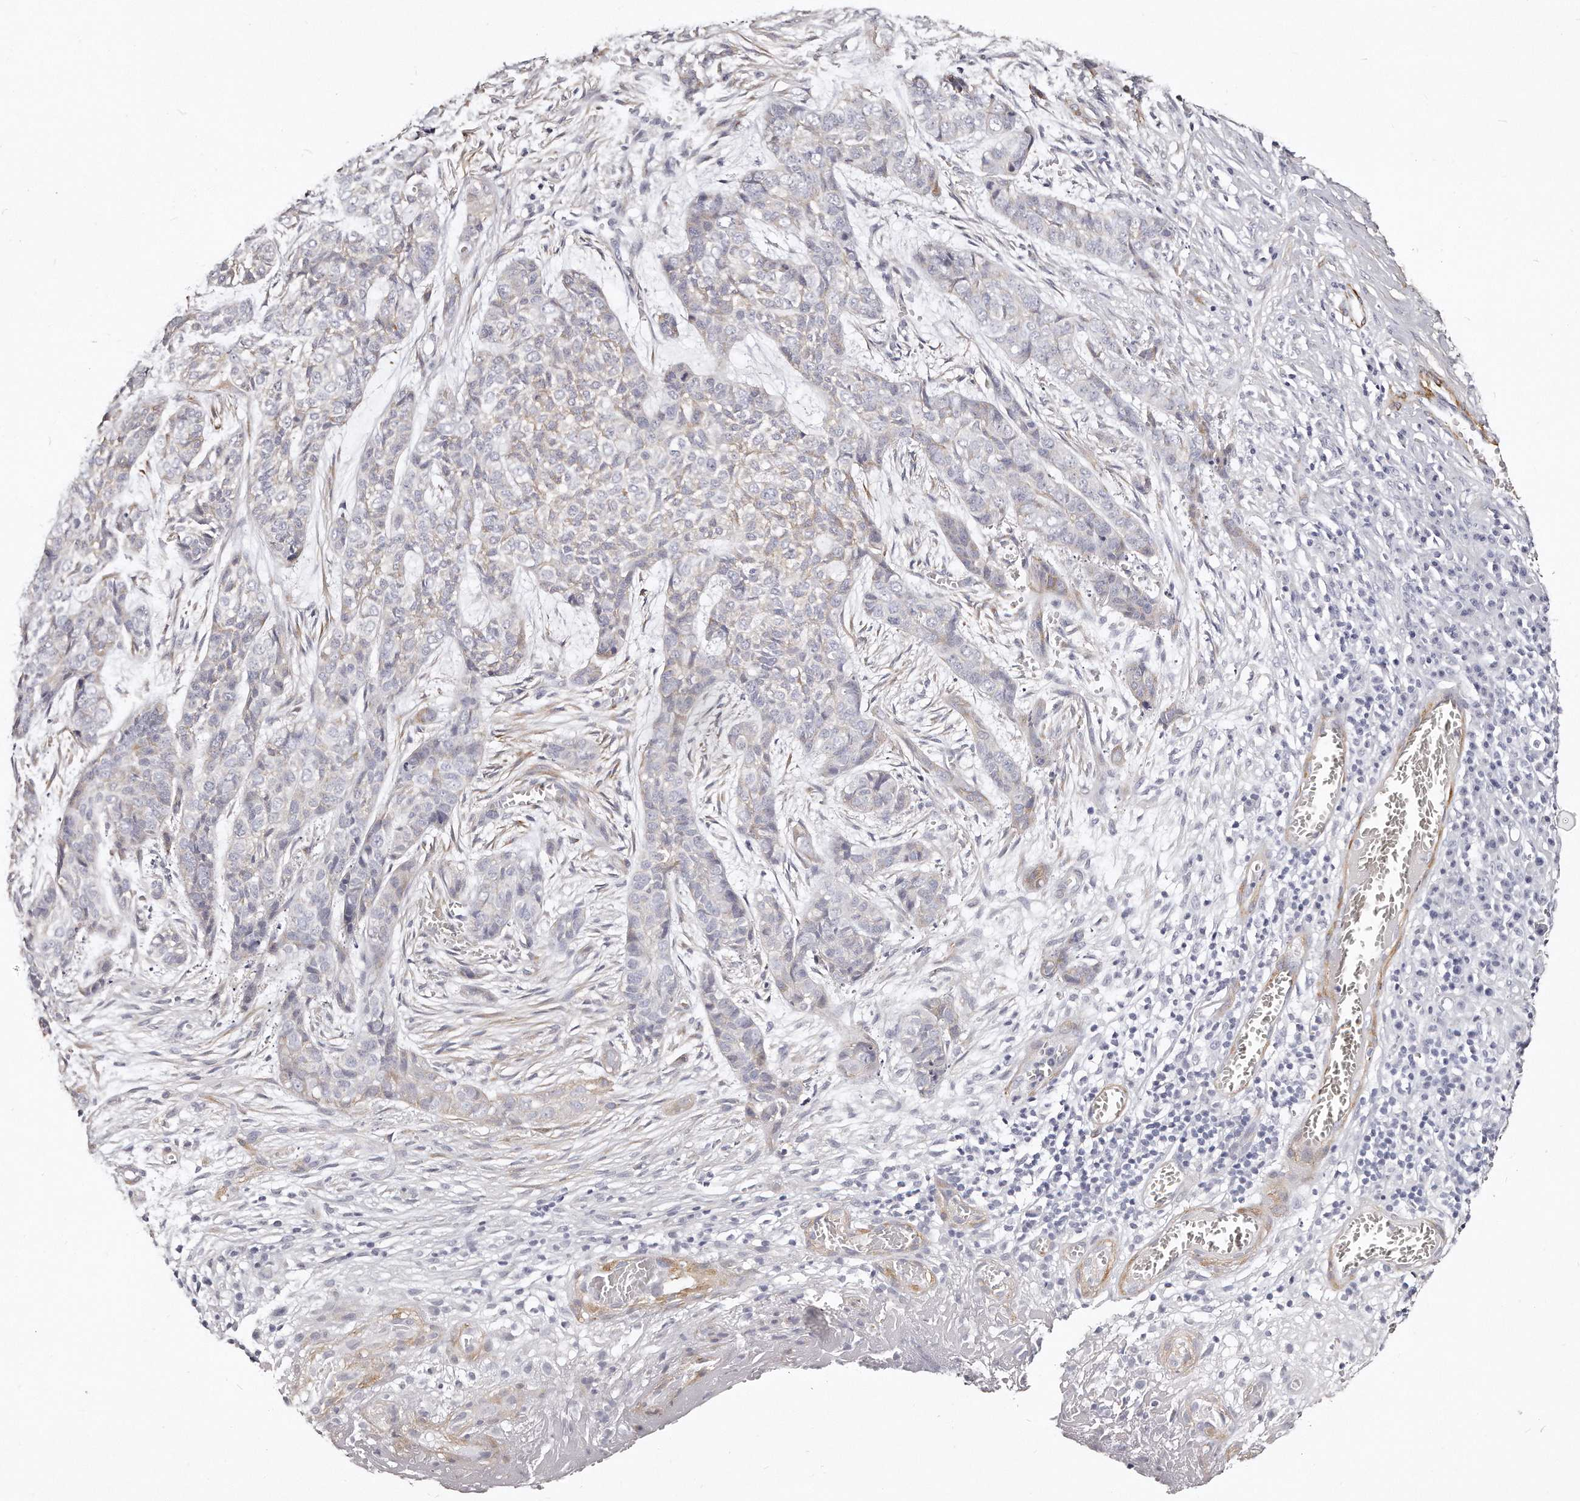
{"staining": {"intensity": "negative", "quantity": "none", "location": "none"}, "tissue": "skin cancer", "cell_type": "Tumor cells", "image_type": "cancer", "snomed": [{"axis": "morphology", "description": "Basal cell carcinoma"}, {"axis": "topography", "description": "Skin"}], "caption": "High magnification brightfield microscopy of skin basal cell carcinoma stained with DAB (brown) and counterstained with hematoxylin (blue): tumor cells show no significant staining.", "gene": "LMOD1", "patient": {"sex": "female", "age": 64}}